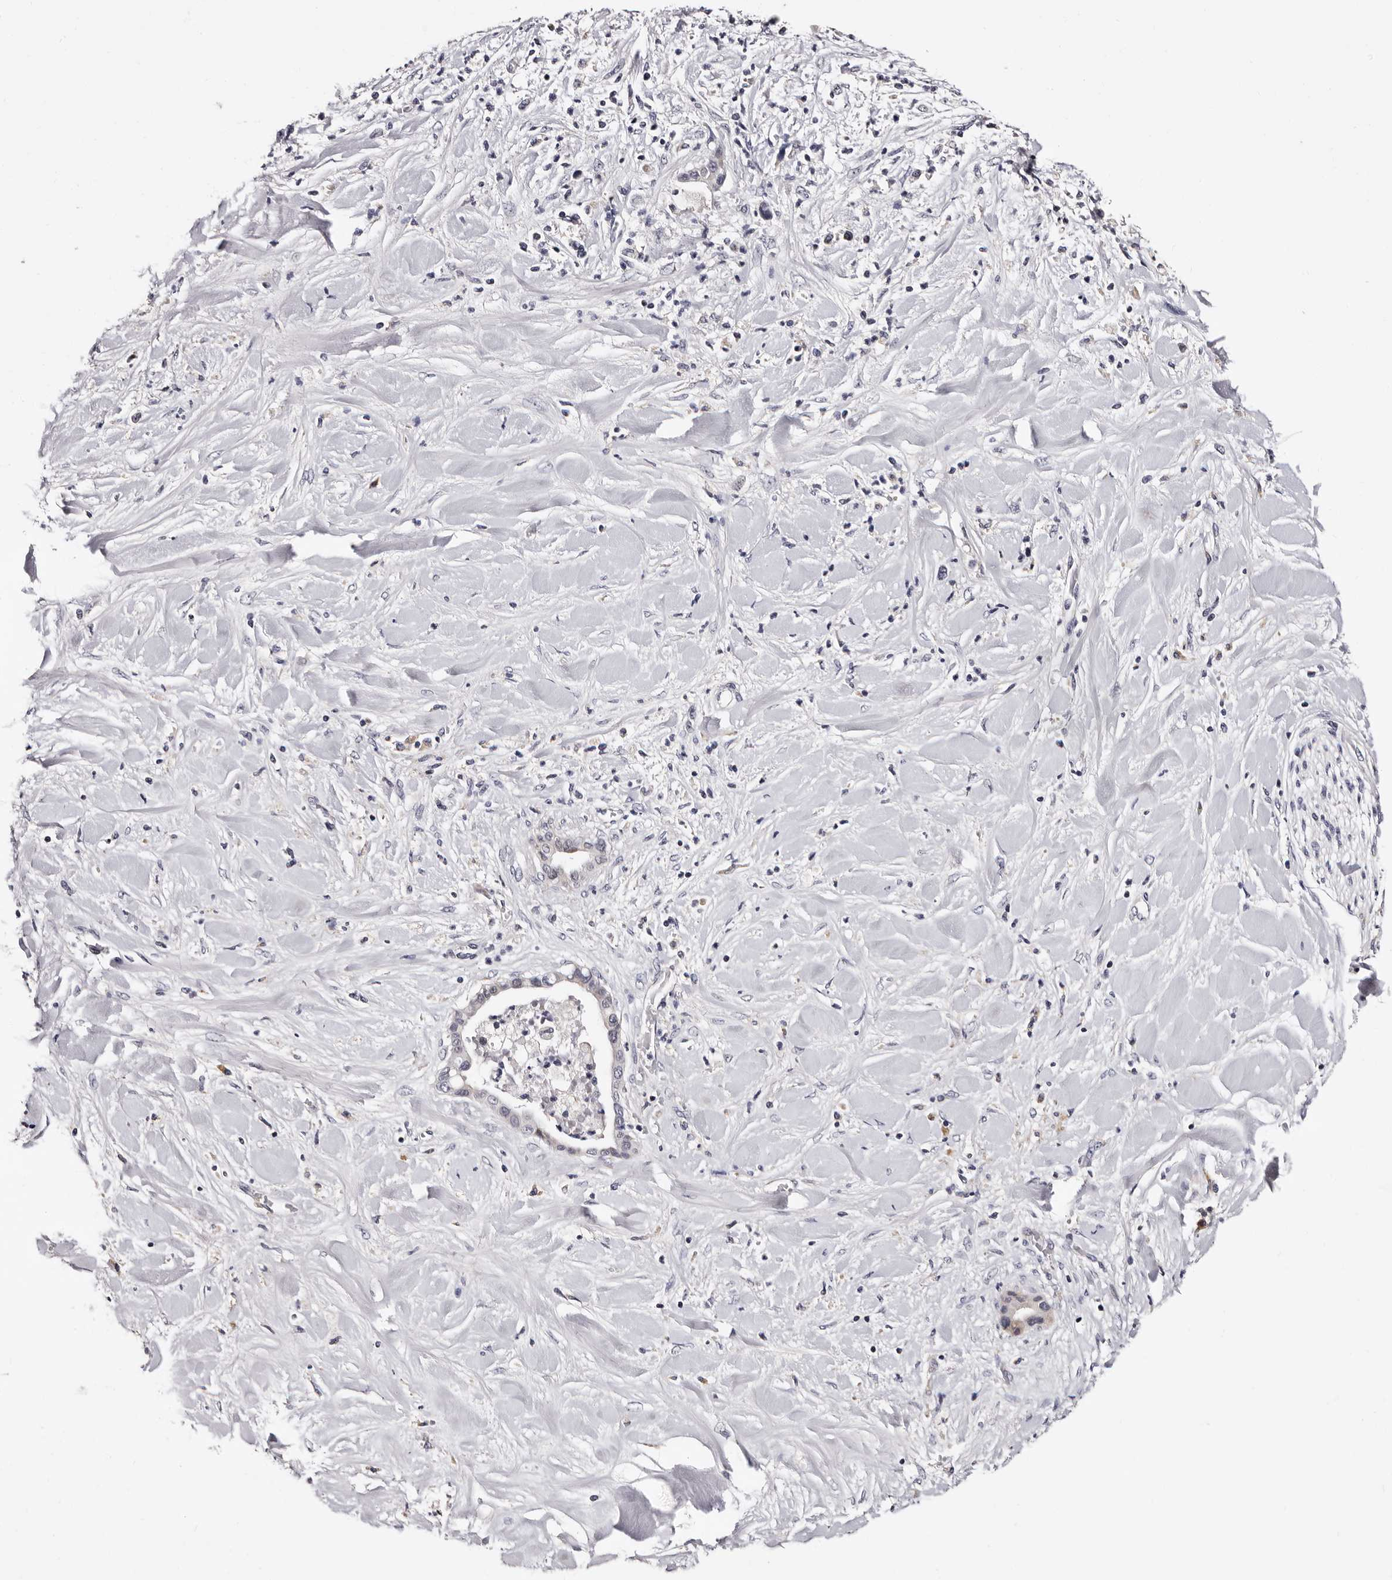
{"staining": {"intensity": "negative", "quantity": "none", "location": "none"}, "tissue": "liver cancer", "cell_type": "Tumor cells", "image_type": "cancer", "snomed": [{"axis": "morphology", "description": "Cholangiocarcinoma"}, {"axis": "topography", "description": "Liver"}], "caption": "Human cholangiocarcinoma (liver) stained for a protein using IHC reveals no positivity in tumor cells.", "gene": "TAF4B", "patient": {"sex": "female", "age": 54}}